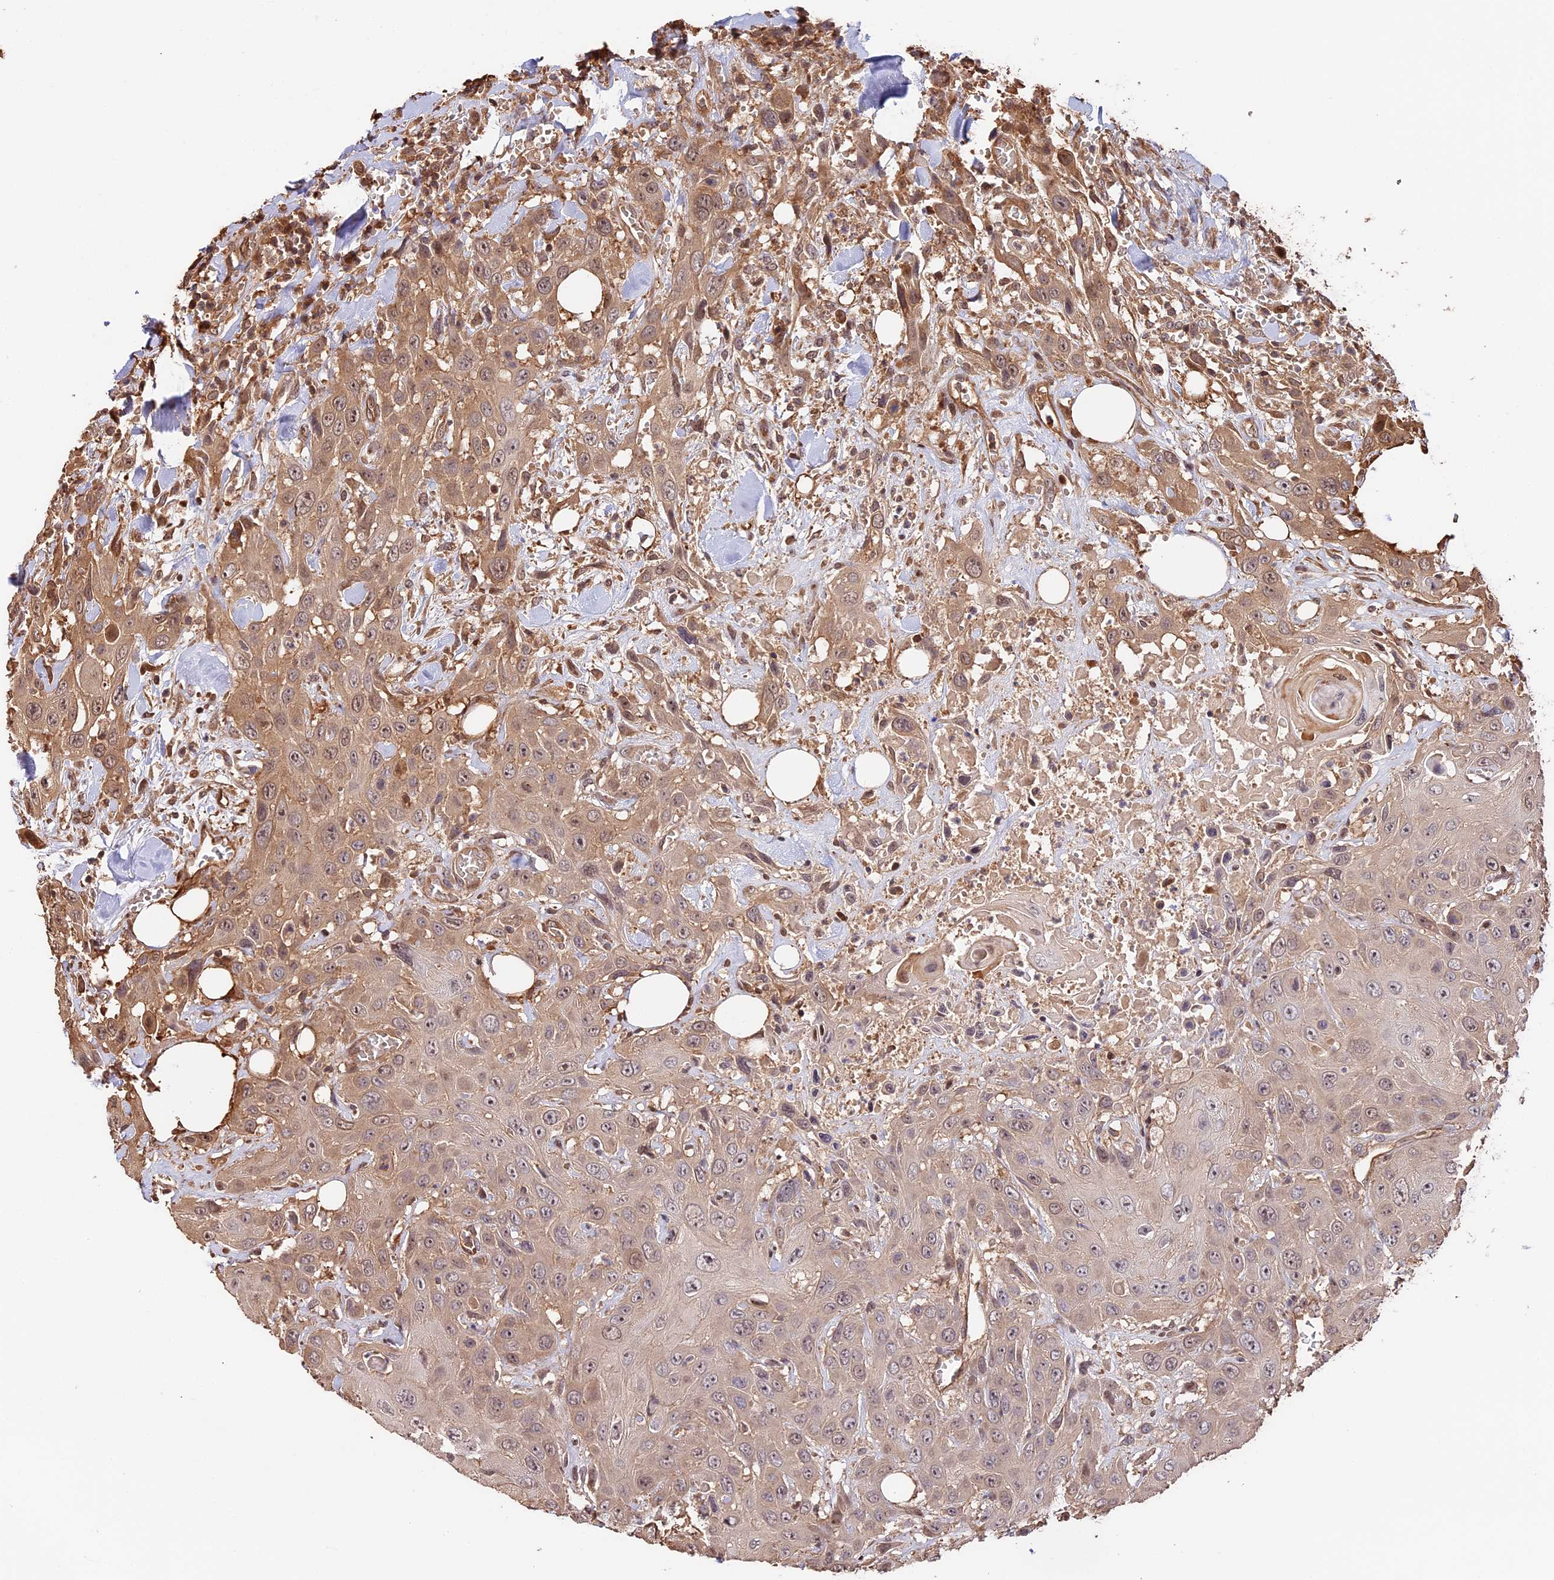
{"staining": {"intensity": "weak", "quantity": ">75%", "location": "cytoplasmic/membranous"}, "tissue": "head and neck cancer", "cell_type": "Tumor cells", "image_type": "cancer", "snomed": [{"axis": "morphology", "description": "Squamous cell carcinoma, NOS"}, {"axis": "topography", "description": "Head-Neck"}], "caption": "Immunohistochemical staining of human head and neck cancer (squamous cell carcinoma) shows low levels of weak cytoplasmic/membranous expression in approximately >75% of tumor cells.", "gene": "PPP1R37", "patient": {"sex": "male", "age": 81}}